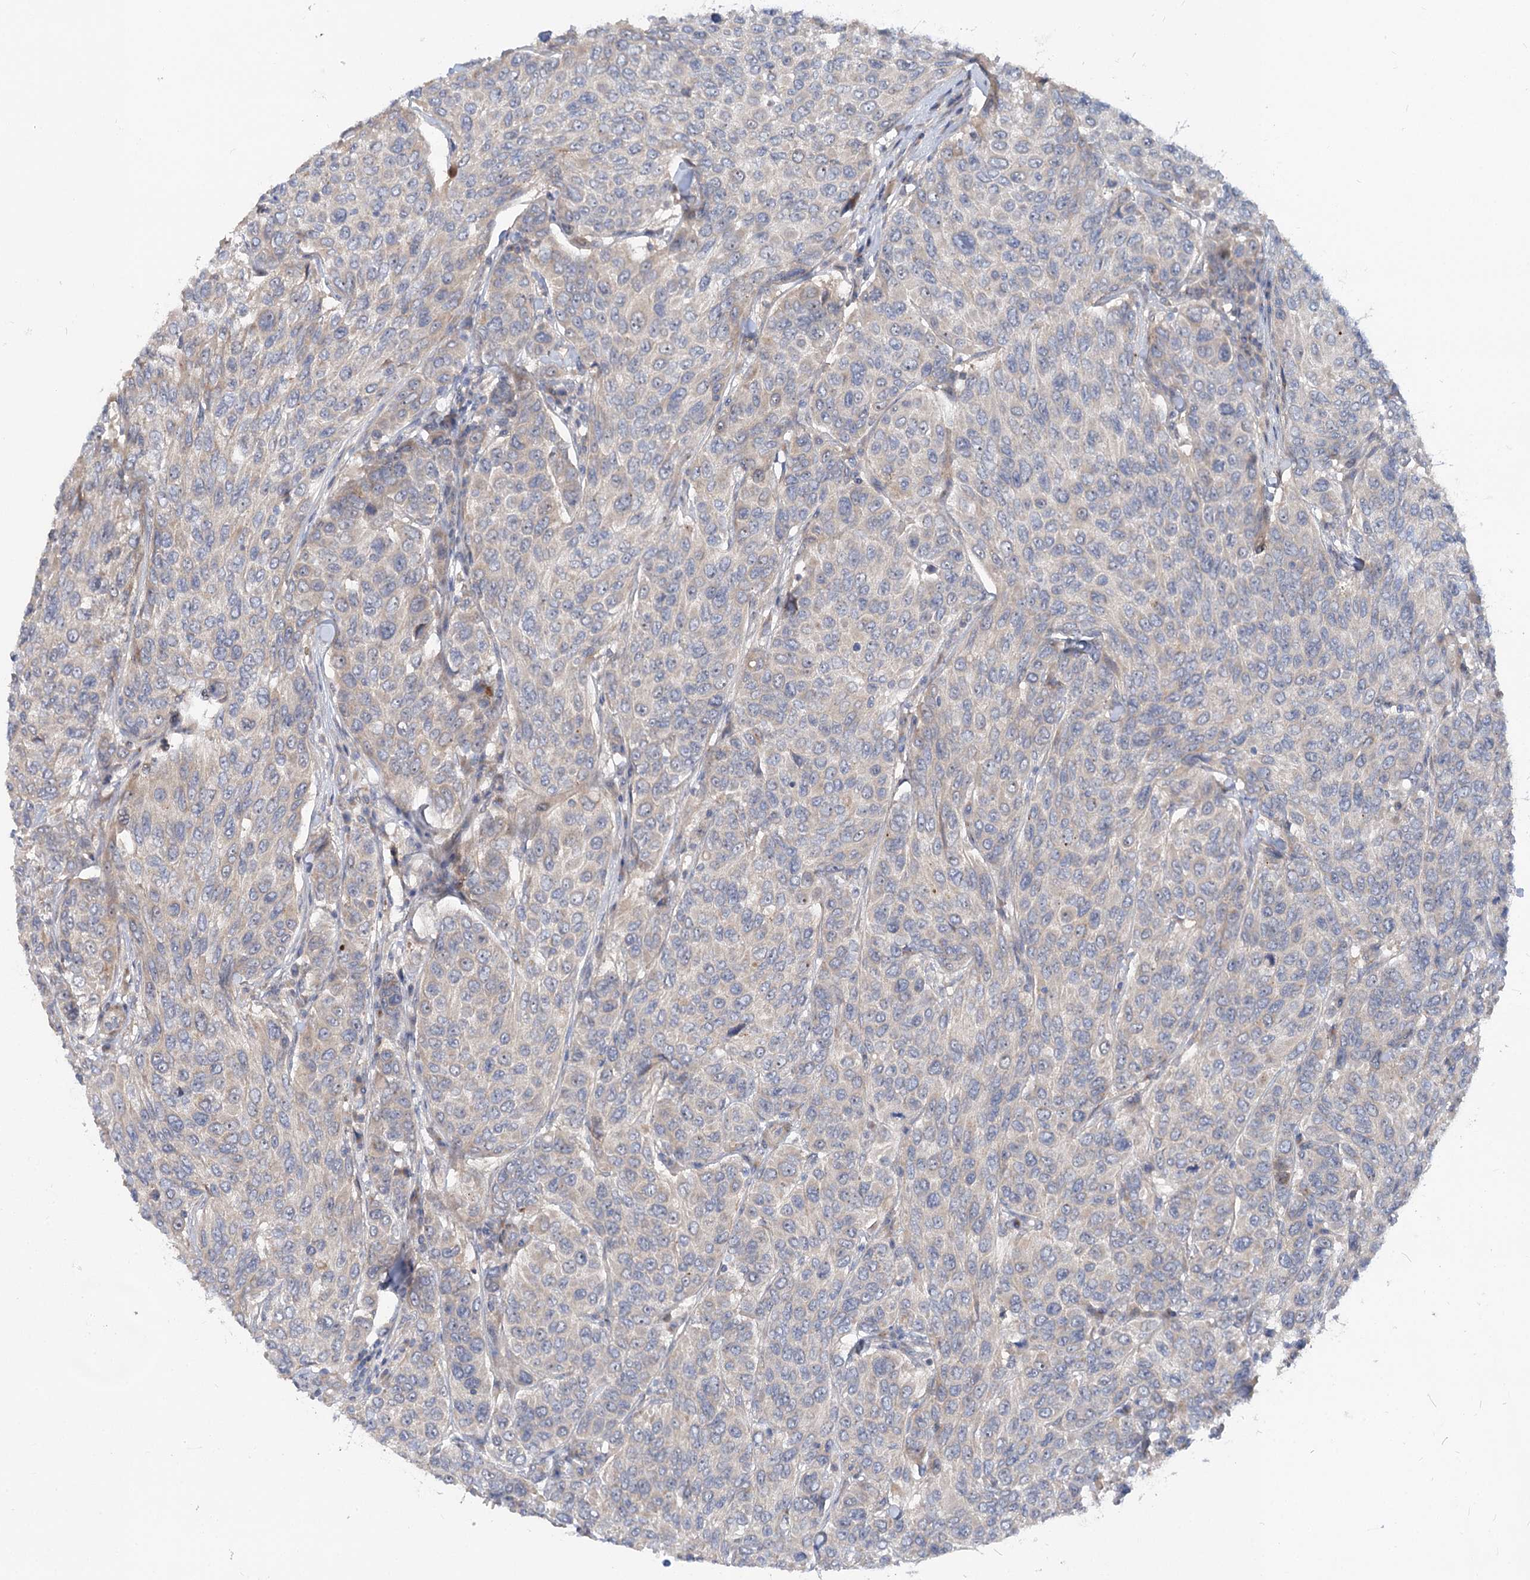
{"staining": {"intensity": "negative", "quantity": "none", "location": "none"}, "tissue": "breast cancer", "cell_type": "Tumor cells", "image_type": "cancer", "snomed": [{"axis": "morphology", "description": "Duct carcinoma"}, {"axis": "topography", "description": "Breast"}], "caption": "An IHC image of intraductal carcinoma (breast) is shown. There is no staining in tumor cells of intraductal carcinoma (breast).", "gene": "FGF19", "patient": {"sex": "female", "age": 55}}